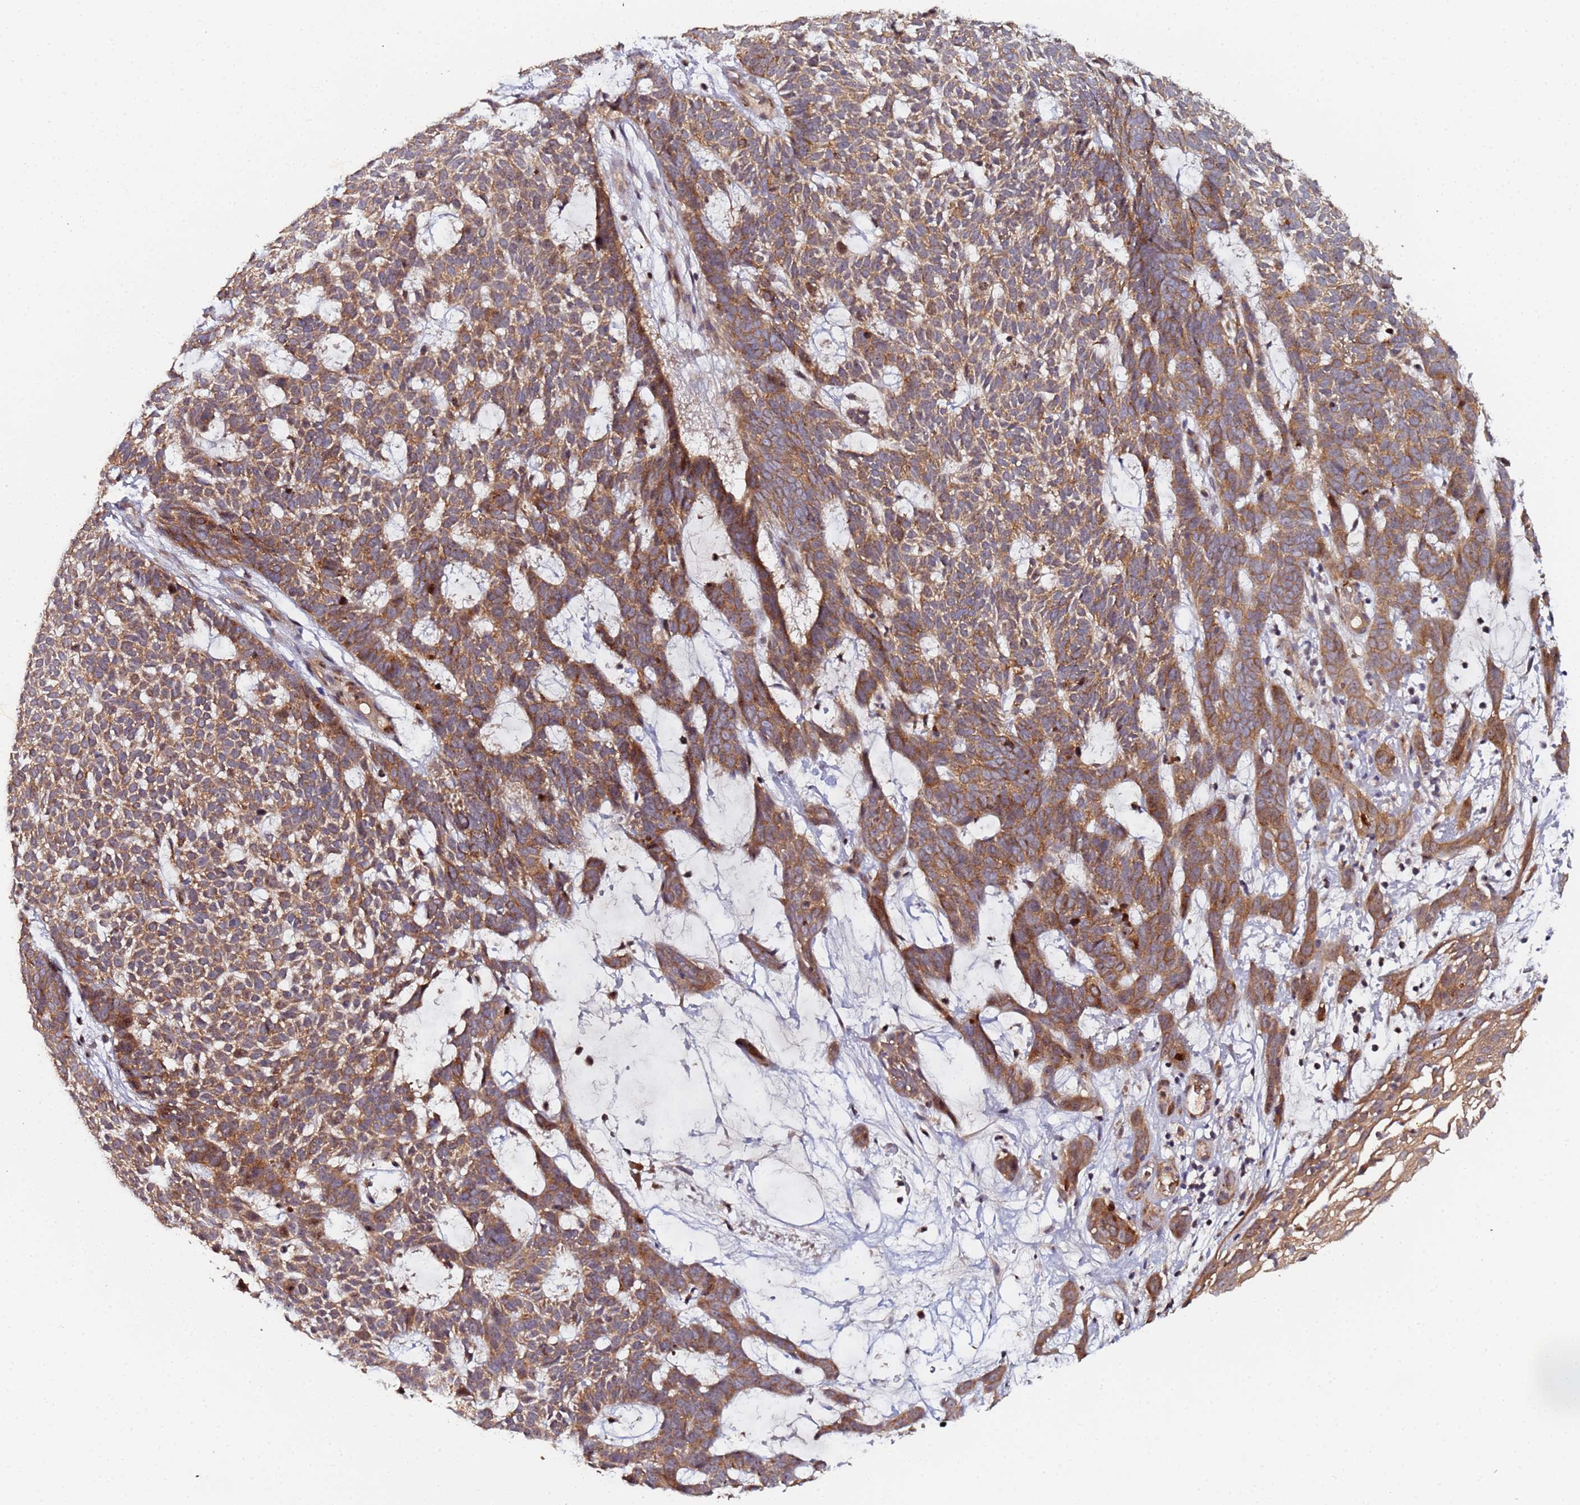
{"staining": {"intensity": "strong", "quantity": ">75%", "location": "cytoplasmic/membranous"}, "tissue": "skin cancer", "cell_type": "Tumor cells", "image_type": "cancer", "snomed": [{"axis": "morphology", "description": "Basal cell carcinoma"}, {"axis": "topography", "description": "Skin"}], "caption": "Basal cell carcinoma (skin) stained with immunohistochemistry (IHC) reveals strong cytoplasmic/membranous staining in approximately >75% of tumor cells.", "gene": "OSER1", "patient": {"sex": "female", "age": 78}}